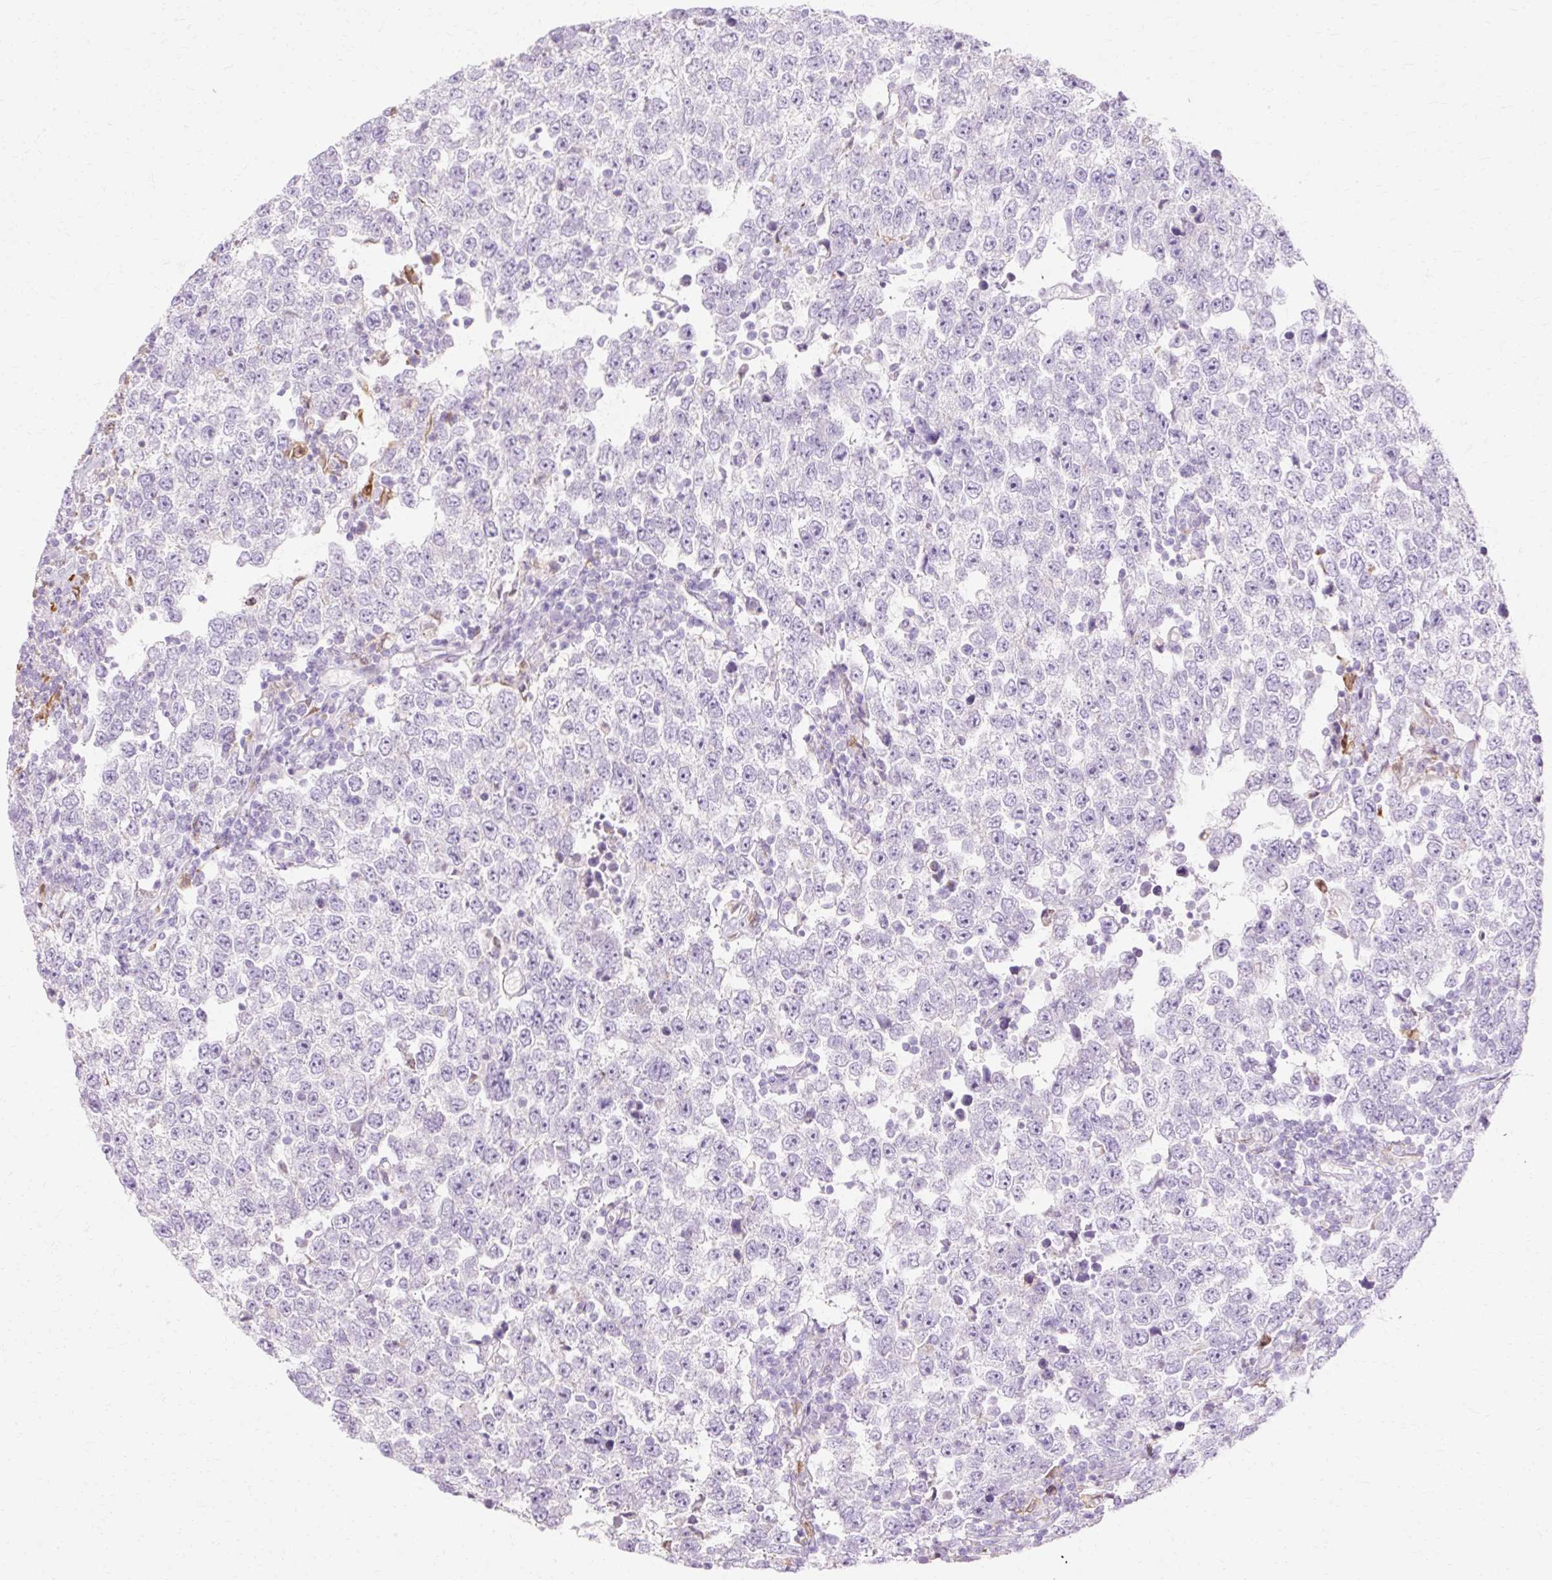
{"staining": {"intensity": "negative", "quantity": "none", "location": "none"}, "tissue": "testis cancer", "cell_type": "Tumor cells", "image_type": "cancer", "snomed": [{"axis": "morphology", "description": "Seminoma, NOS"}, {"axis": "morphology", "description": "Carcinoma, Embryonal, NOS"}, {"axis": "topography", "description": "Testis"}], "caption": "Seminoma (testis) was stained to show a protein in brown. There is no significant expression in tumor cells.", "gene": "HSD11B1", "patient": {"sex": "male", "age": 28}}